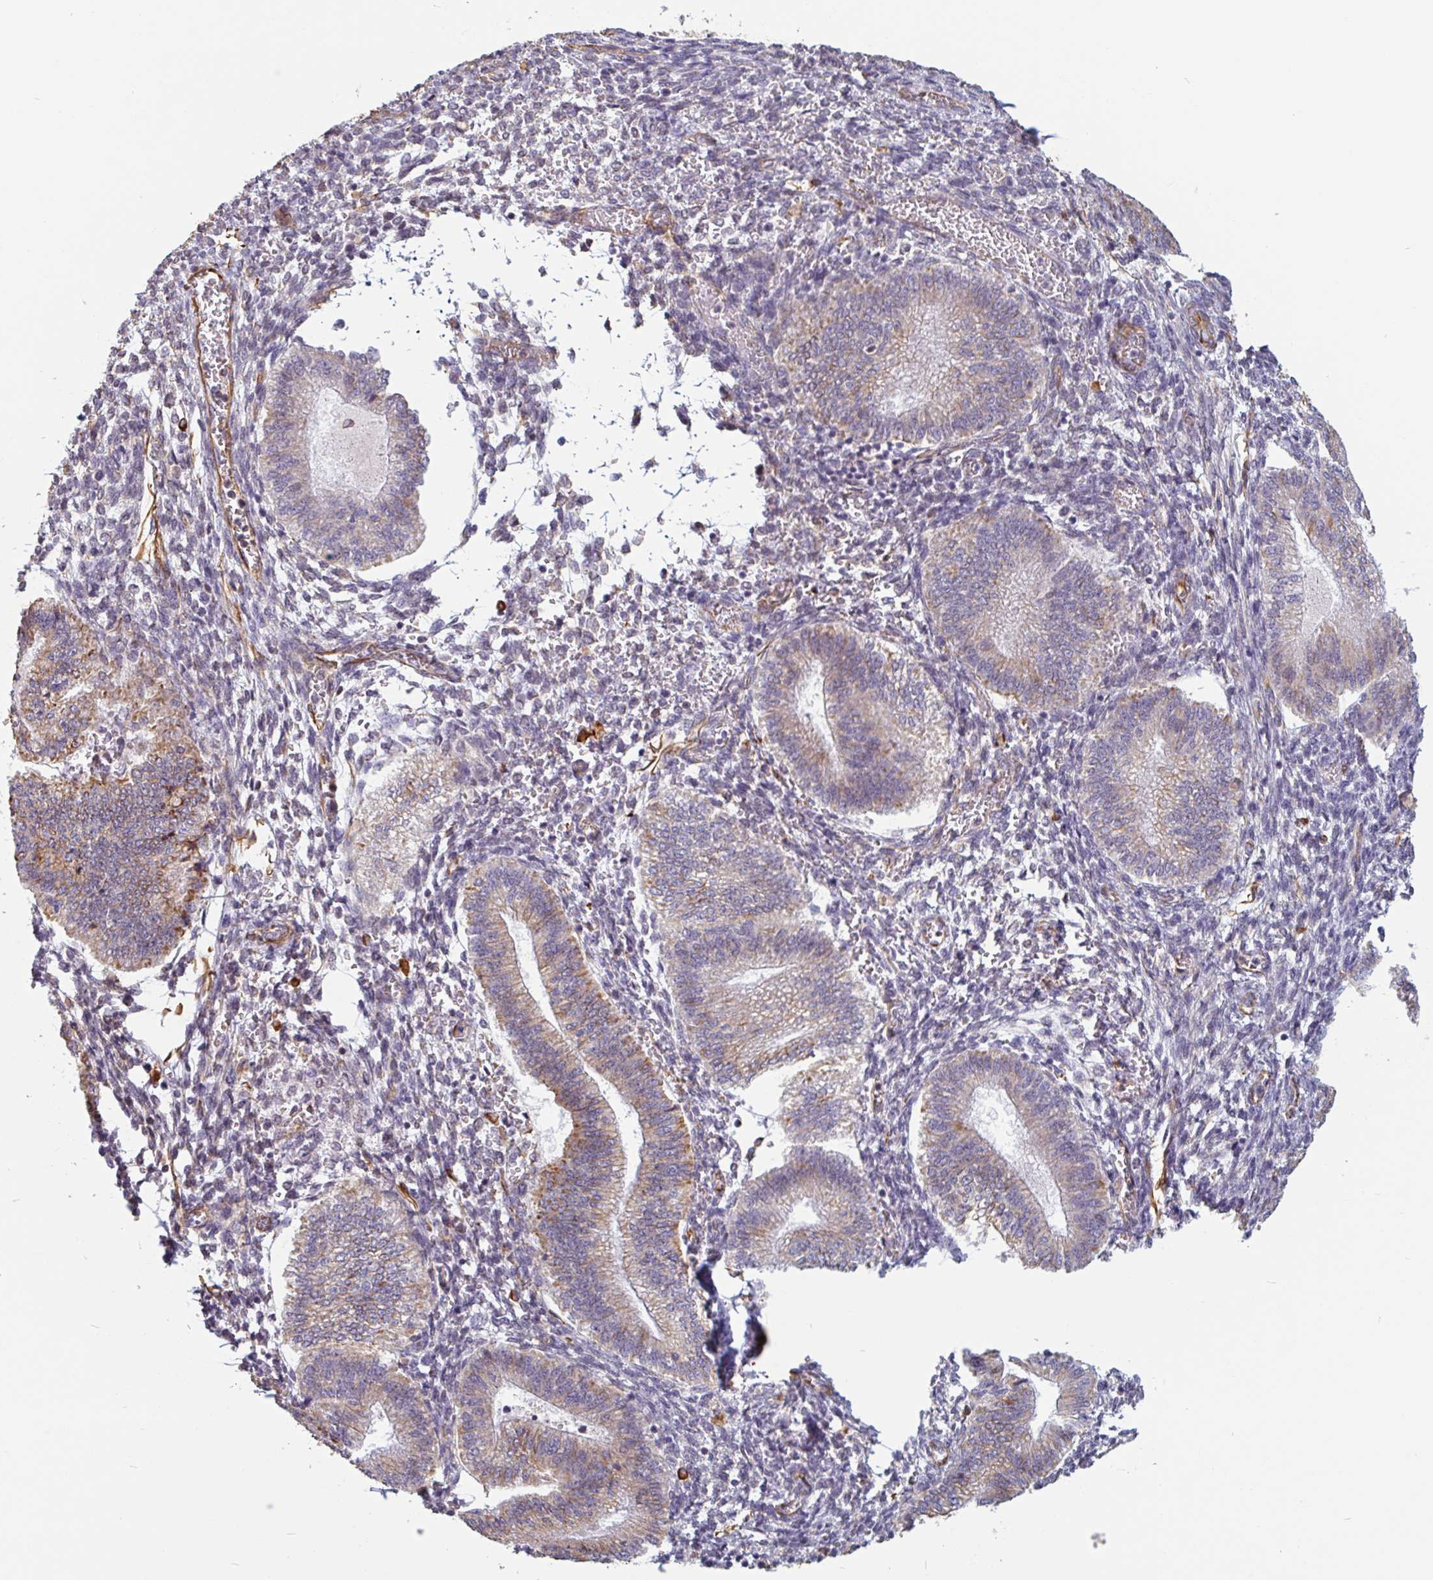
{"staining": {"intensity": "strong", "quantity": "<25%", "location": "cytoplasmic/membranous"}, "tissue": "endometrium", "cell_type": "Cells in endometrial stroma", "image_type": "normal", "snomed": [{"axis": "morphology", "description": "Normal tissue, NOS"}, {"axis": "topography", "description": "Endometrium"}], "caption": "Endometrium stained with DAB IHC reveals medium levels of strong cytoplasmic/membranous positivity in approximately <25% of cells in endometrial stroma.", "gene": "PPFIA1", "patient": {"sex": "female", "age": 25}}